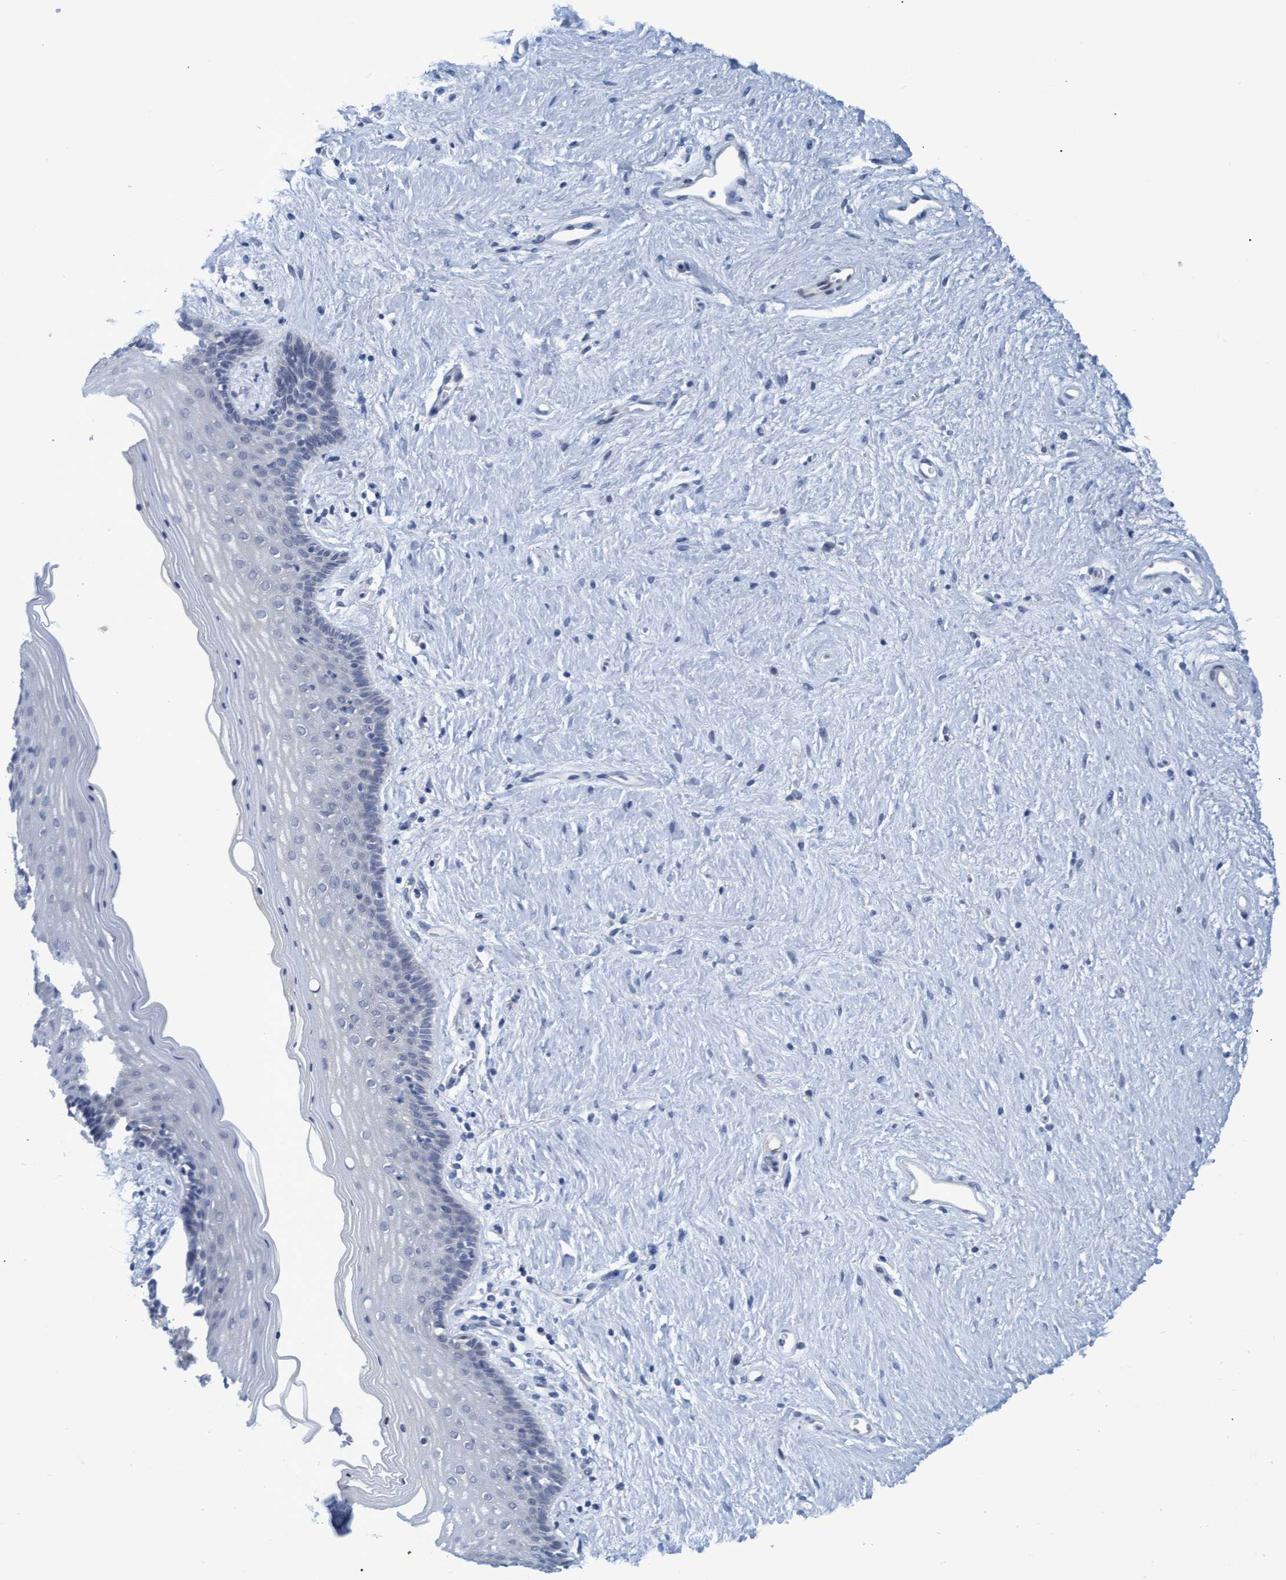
{"staining": {"intensity": "negative", "quantity": "none", "location": "none"}, "tissue": "vagina", "cell_type": "Squamous epithelial cells", "image_type": "normal", "snomed": [{"axis": "morphology", "description": "Normal tissue, NOS"}, {"axis": "topography", "description": "Vagina"}], "caption": "A micrograph of vagina stained for a protein displays no brown staining in squamous epithelial cells.", "gene": "SSTR3", "patient": {"sex": "female", "age": 44}}